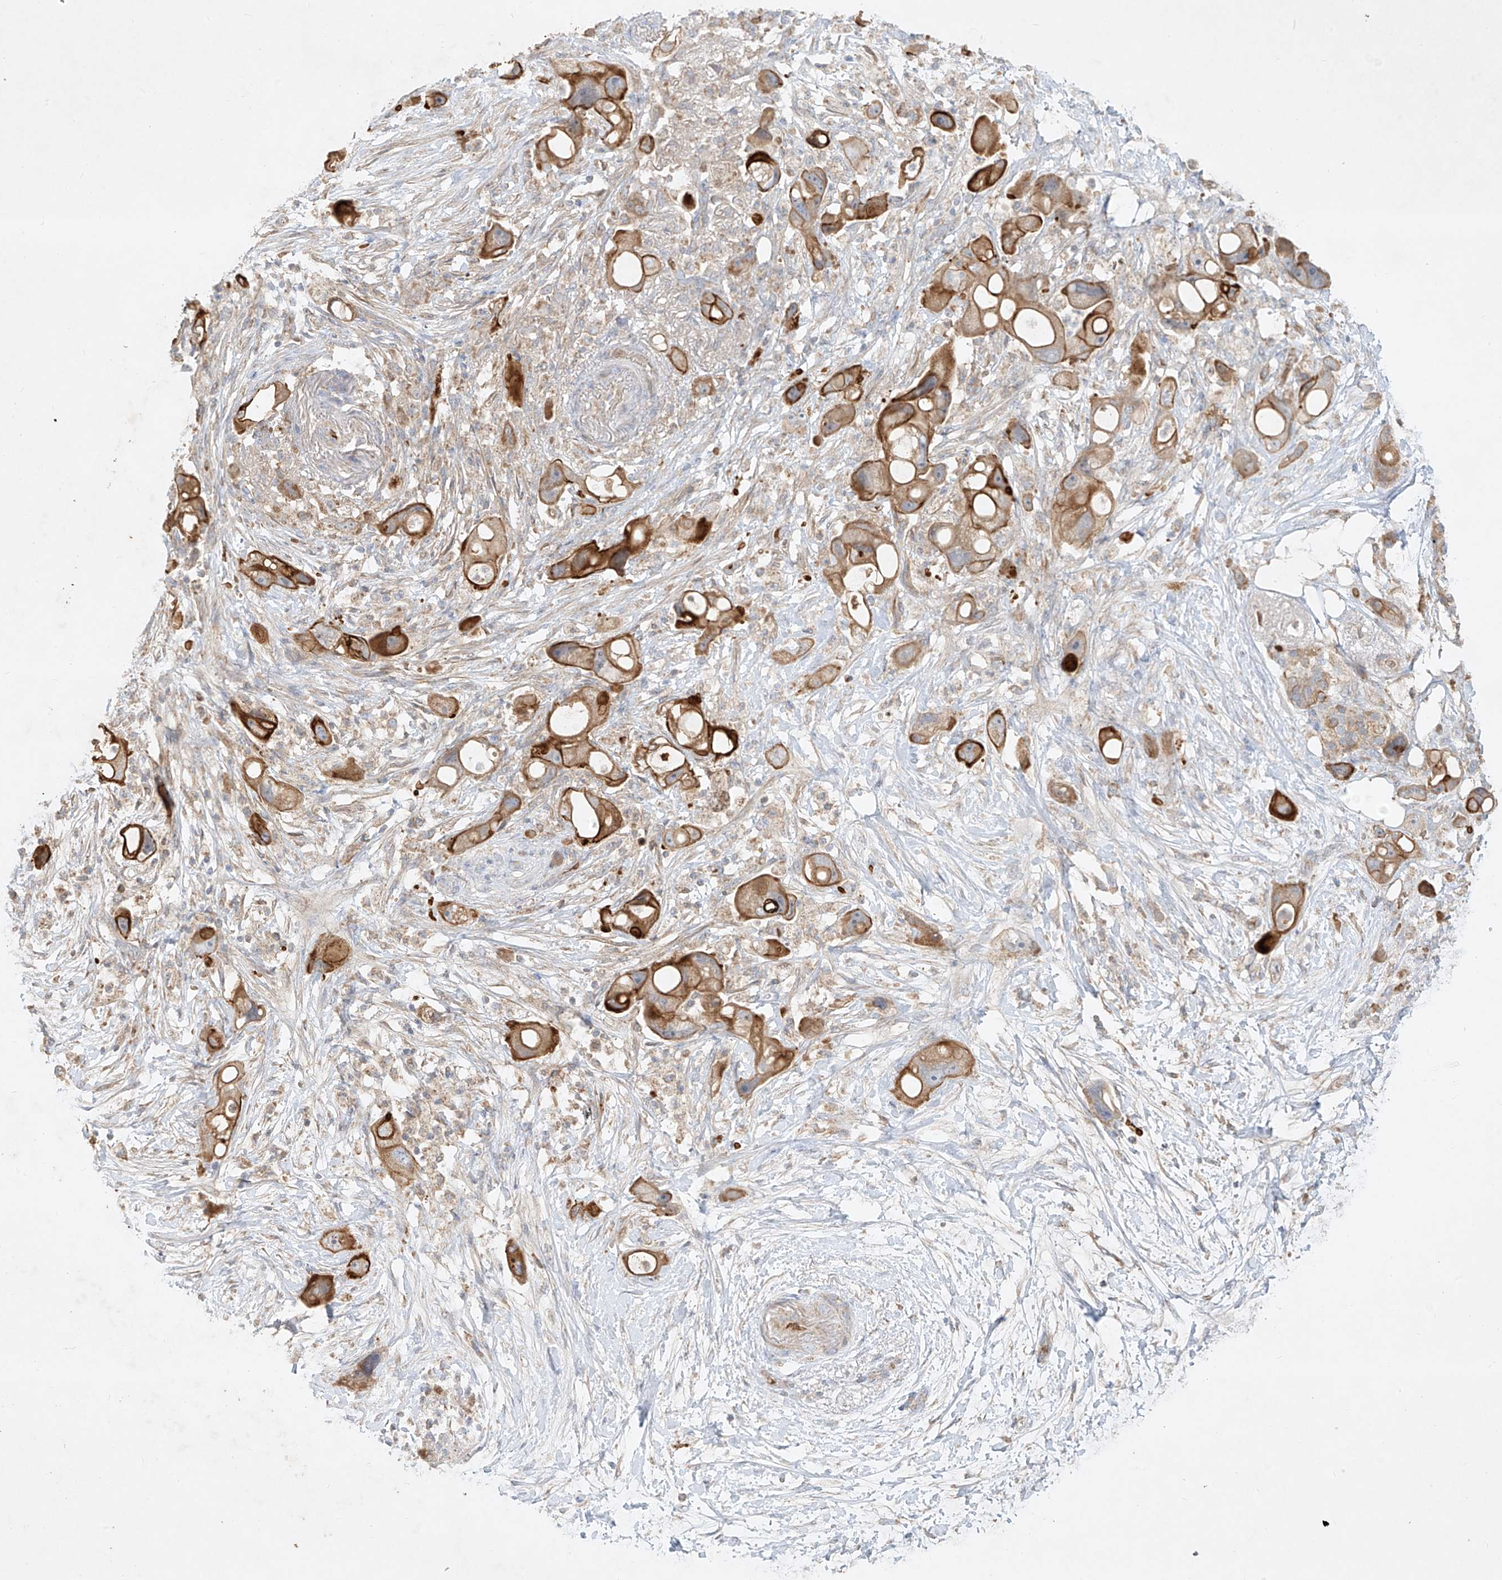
{"staining": {"intensity": "moderate", "quantity": ">75%", "location": "cytoplasmic/membranous"}, "tissue": "pancreatic cancer", "cell_type": "Tumor cells", "image_type": "cancer", "snomed": [{"axis": "morphology", "description": "Normal tissue, NOS"}, {"axis": "morphology", "description": "Adenocarcinoma, NOS"}, {"axis": "topography", "description": "Pancreas"}], "caption": "A histopathology image showing moderate cytoplasmic/membranous expression in approximately >75% of tumor cells in adenocarcinoma (pancreatic), as visualized by brown immunohistochemical staining.", "gene": "KPNA7", "patient": {"sex": "female", "age": 68}}